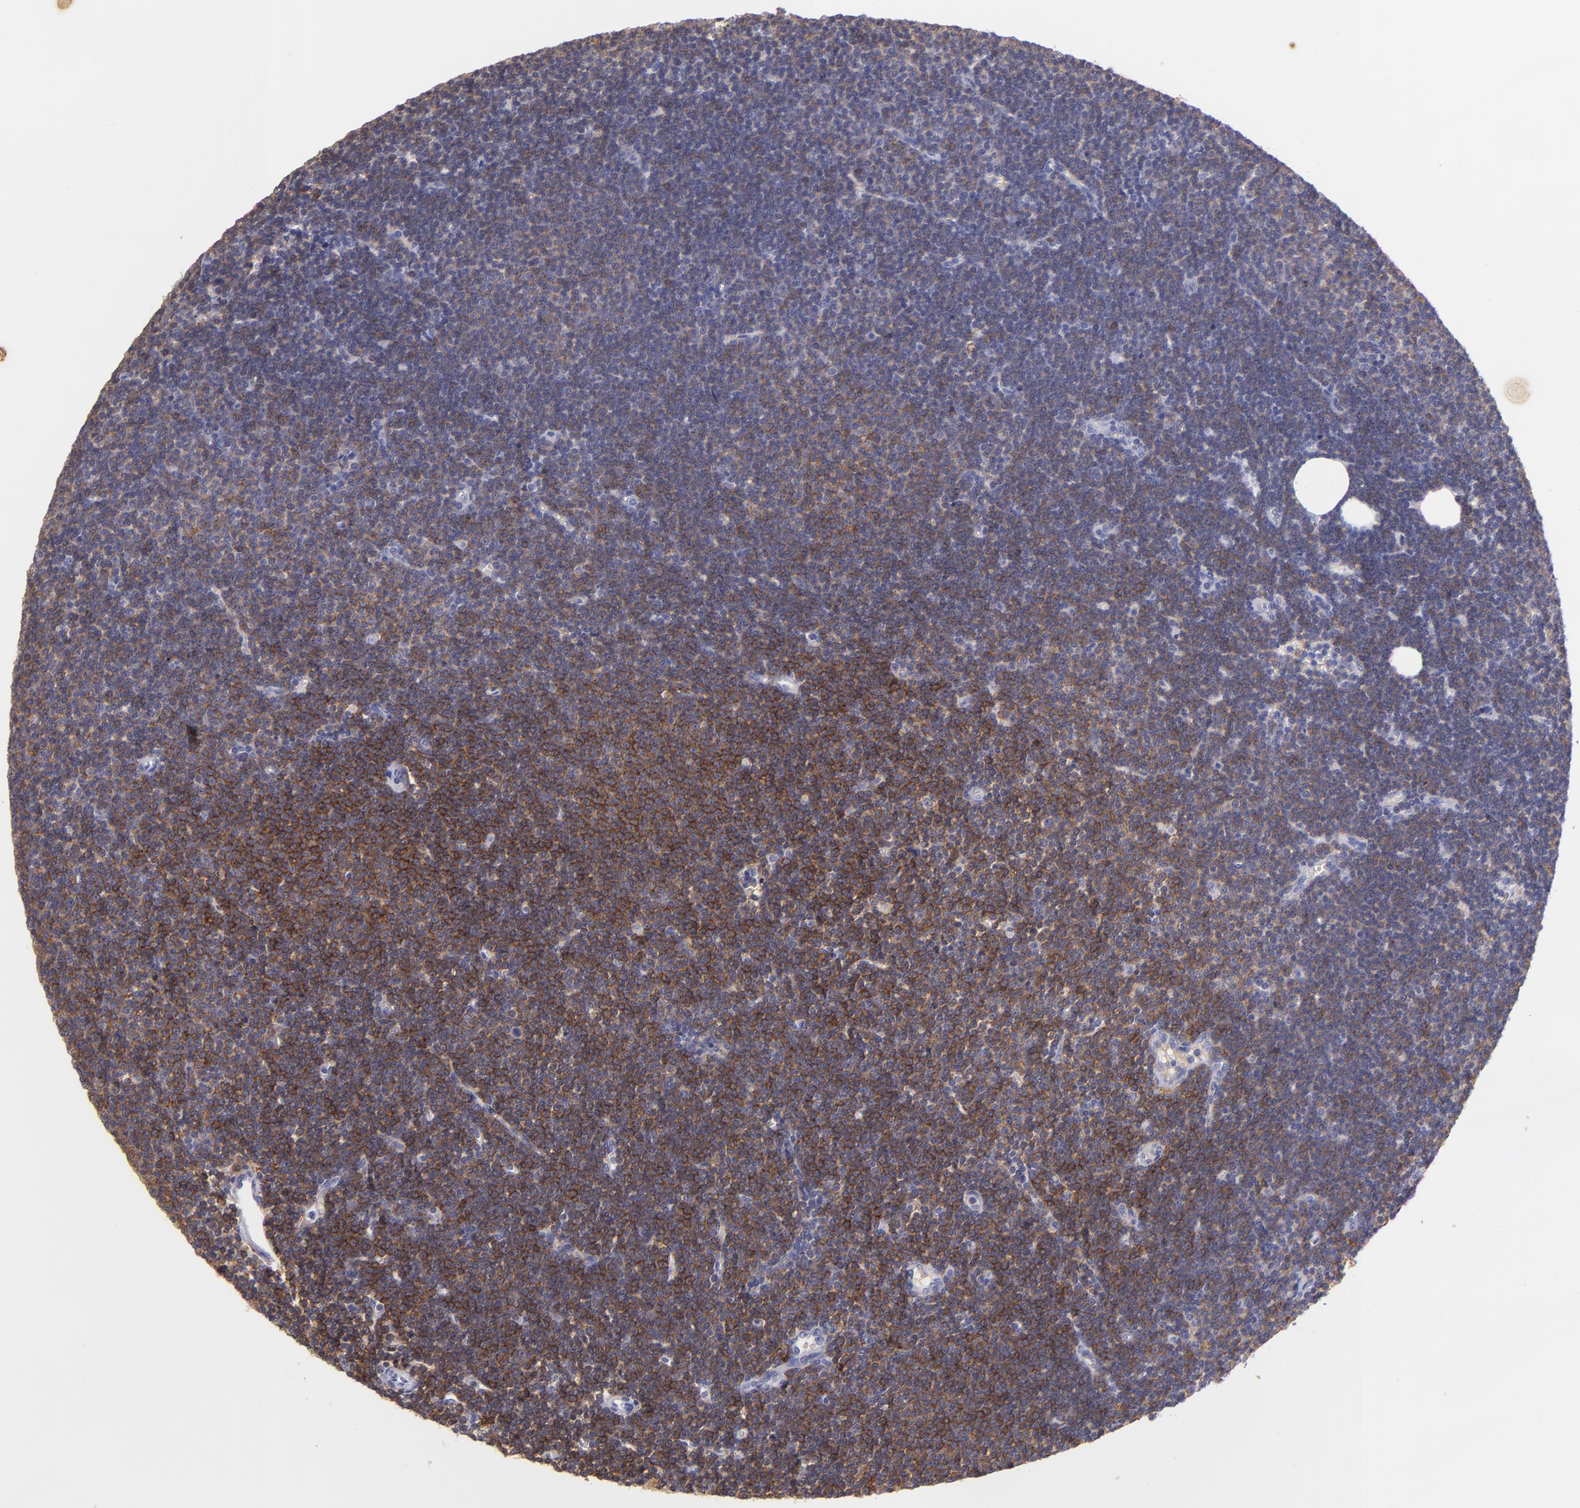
{"staining": {"intensity": "moderate", "quantity": "25%-75%", "location": "cytoplasmic/membranous"}, "tissue": "lymphoma", "cell_type": "Tumor cells", "image_type": "cancer", "snomed": [{"axis": "morphology", "description": "Malignant lymphoma, non-Hodgkin's type, Low grade"}, {"axis": "topography", "description": "Lymph node"}], "caption": "High-power microscopy captured an IHC photomicrograph of lymphoma, revealing moderate cytoplasmic/membranous staining in about 25%-75% of tumor cells.", "gene": "IL2RA", "patient": {"sex": "female", "age": 73}}